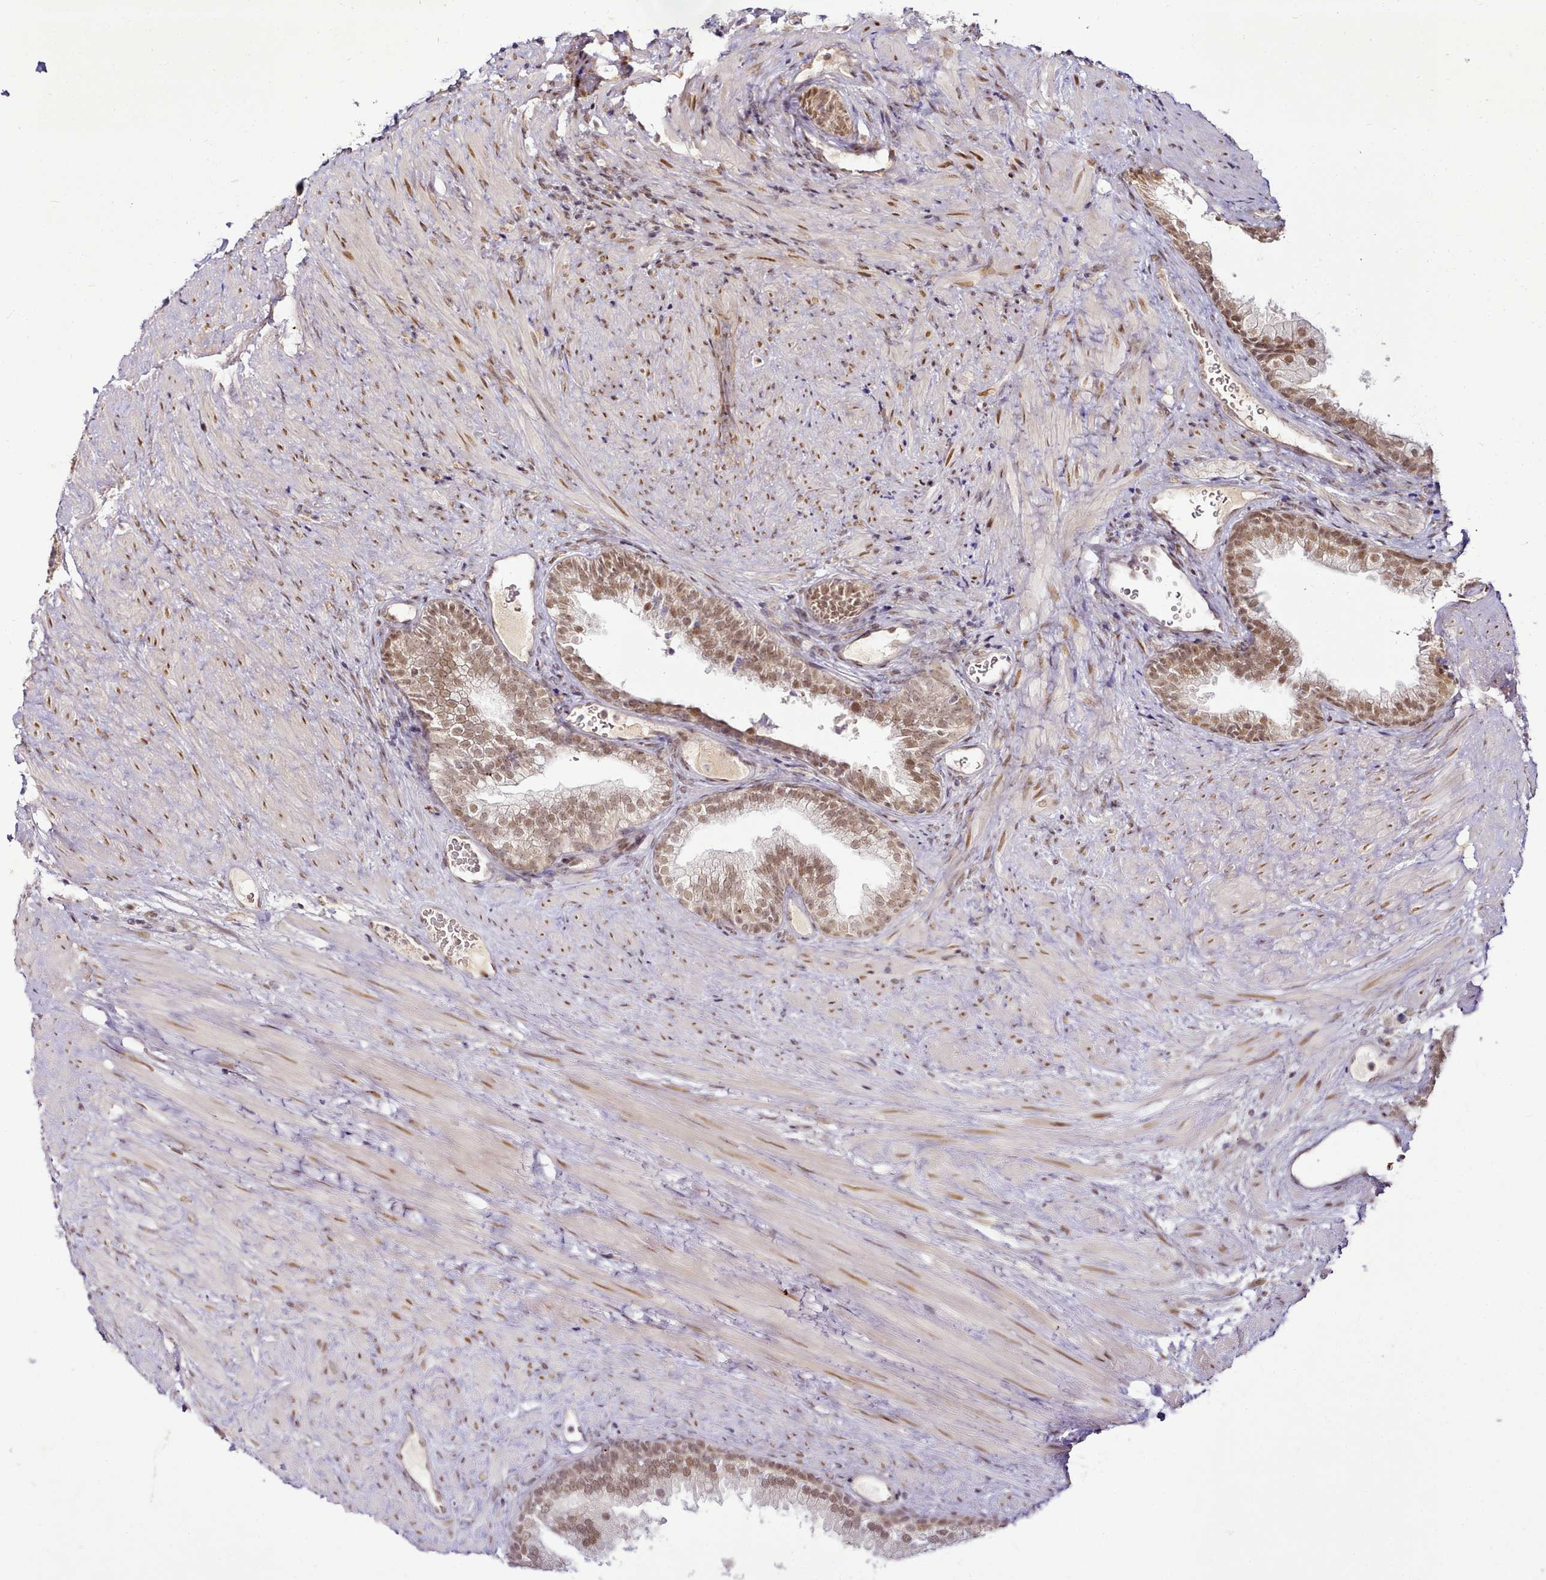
{"staining": {"intensity": "moderate", "quantity": "25%-75%", "location": "nuclear"}, "tissue": "prostate", "cell_type": "Glandular cells", "image_type": "normal", "snomed": [{"axis": "morphology", "description": "Normal tissue, NOS"}, {"axis": "topography", "description": "Prostate"}], "caption": "A micrograph showing moderate nuclear staining in about 25%-75% of glandular cells in unremarkable prostate, as visualized by brown immunohistochemical staining.", "gene": "SYT15B", "patient": {"sex": "male", "age": 76}}